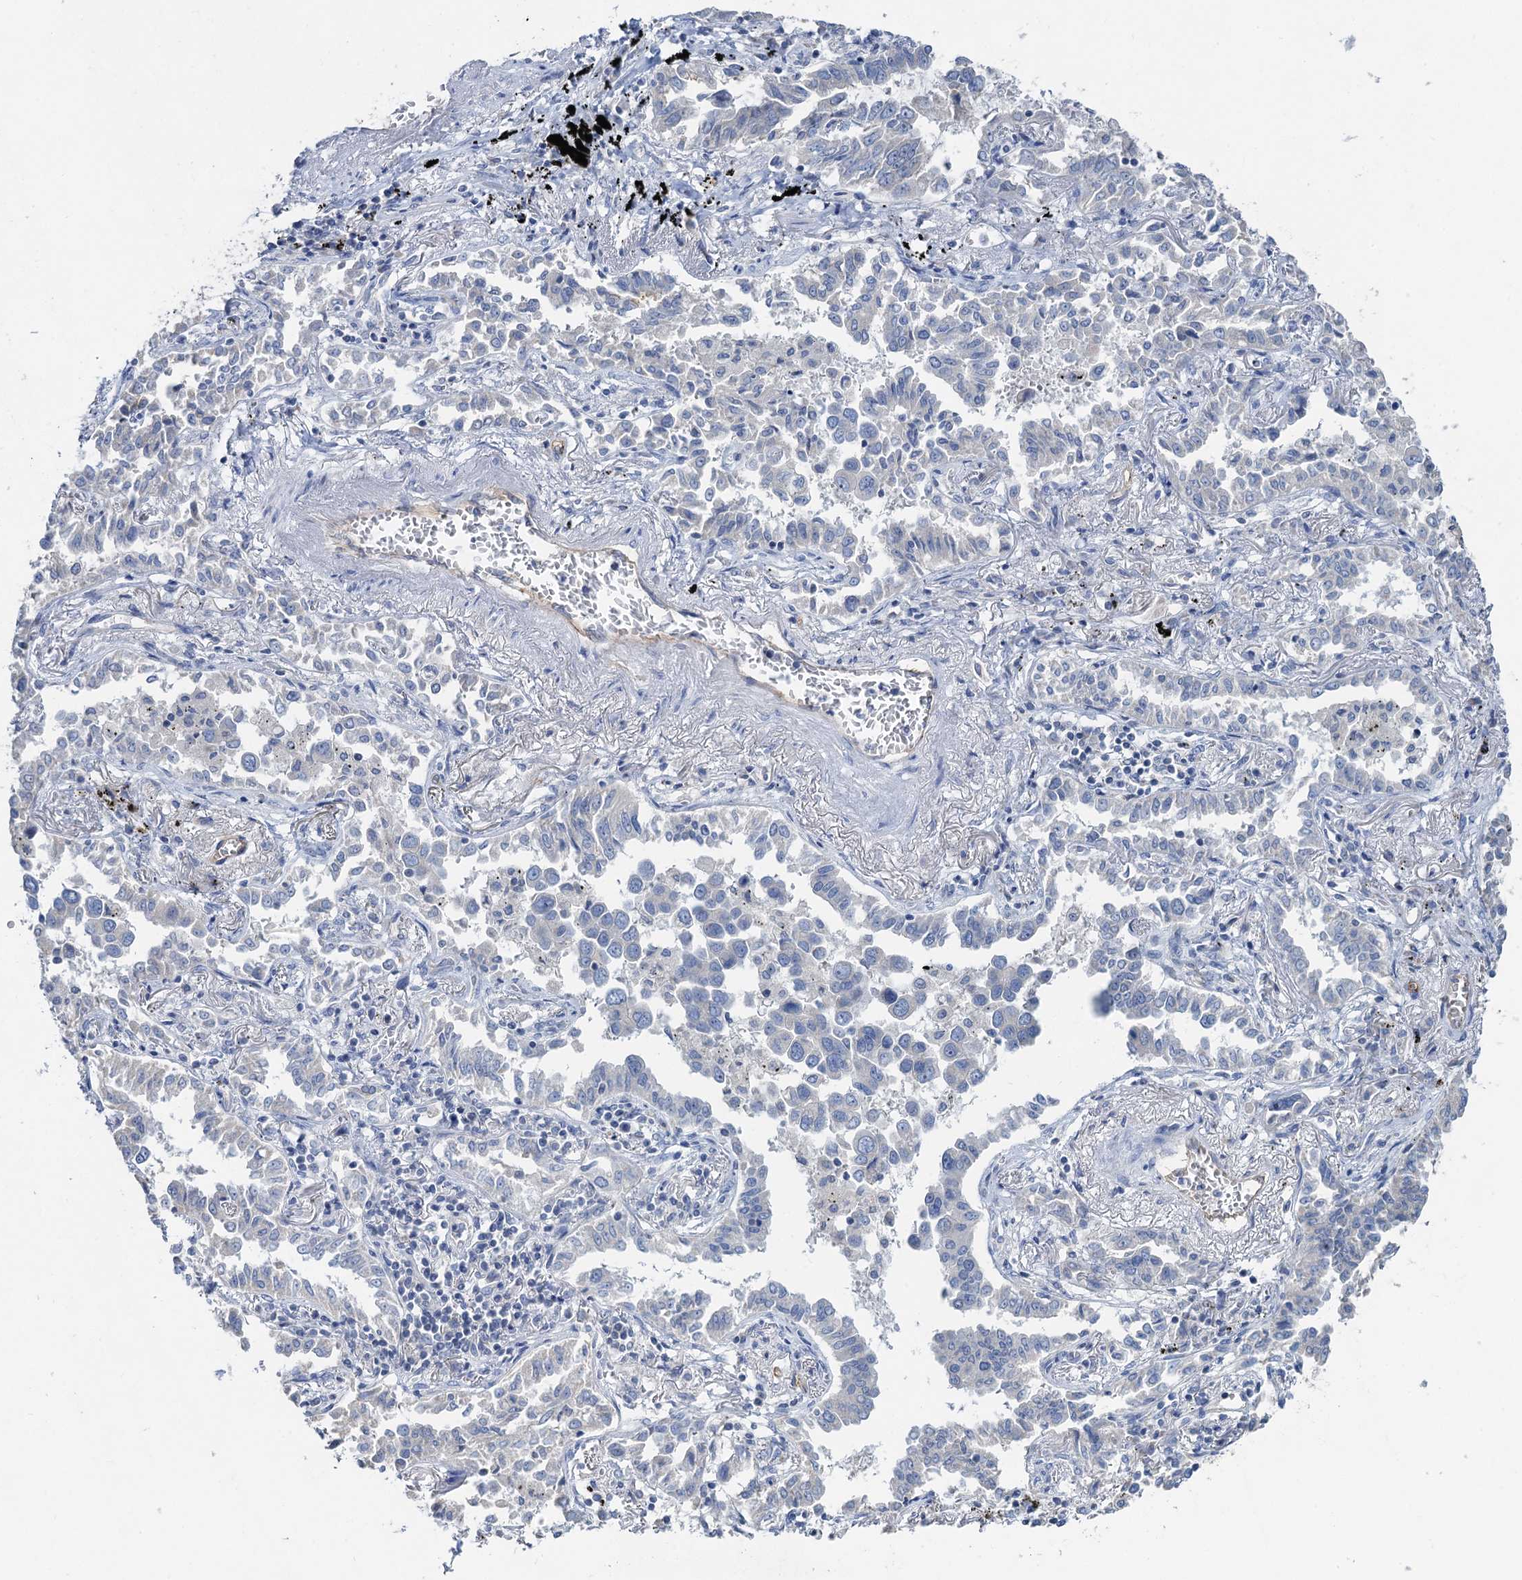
{"staining": {"intensity": "negative", "quantity": "none", "location": "none"}, "tissue": "lung cancer", "cell_type": "Tumor cells", "image_type": "cancer", "snomed": [{"axis": "morphology", "description": "Adenocarcinoma, NOS"}, {"axis": "topography", "description": "Lung"}], "caption": "Tumor cells show no significant expression in lung adenocarcinoma.", "gene": "PLLP", "patient": {"sex": "male", "age": 67}}